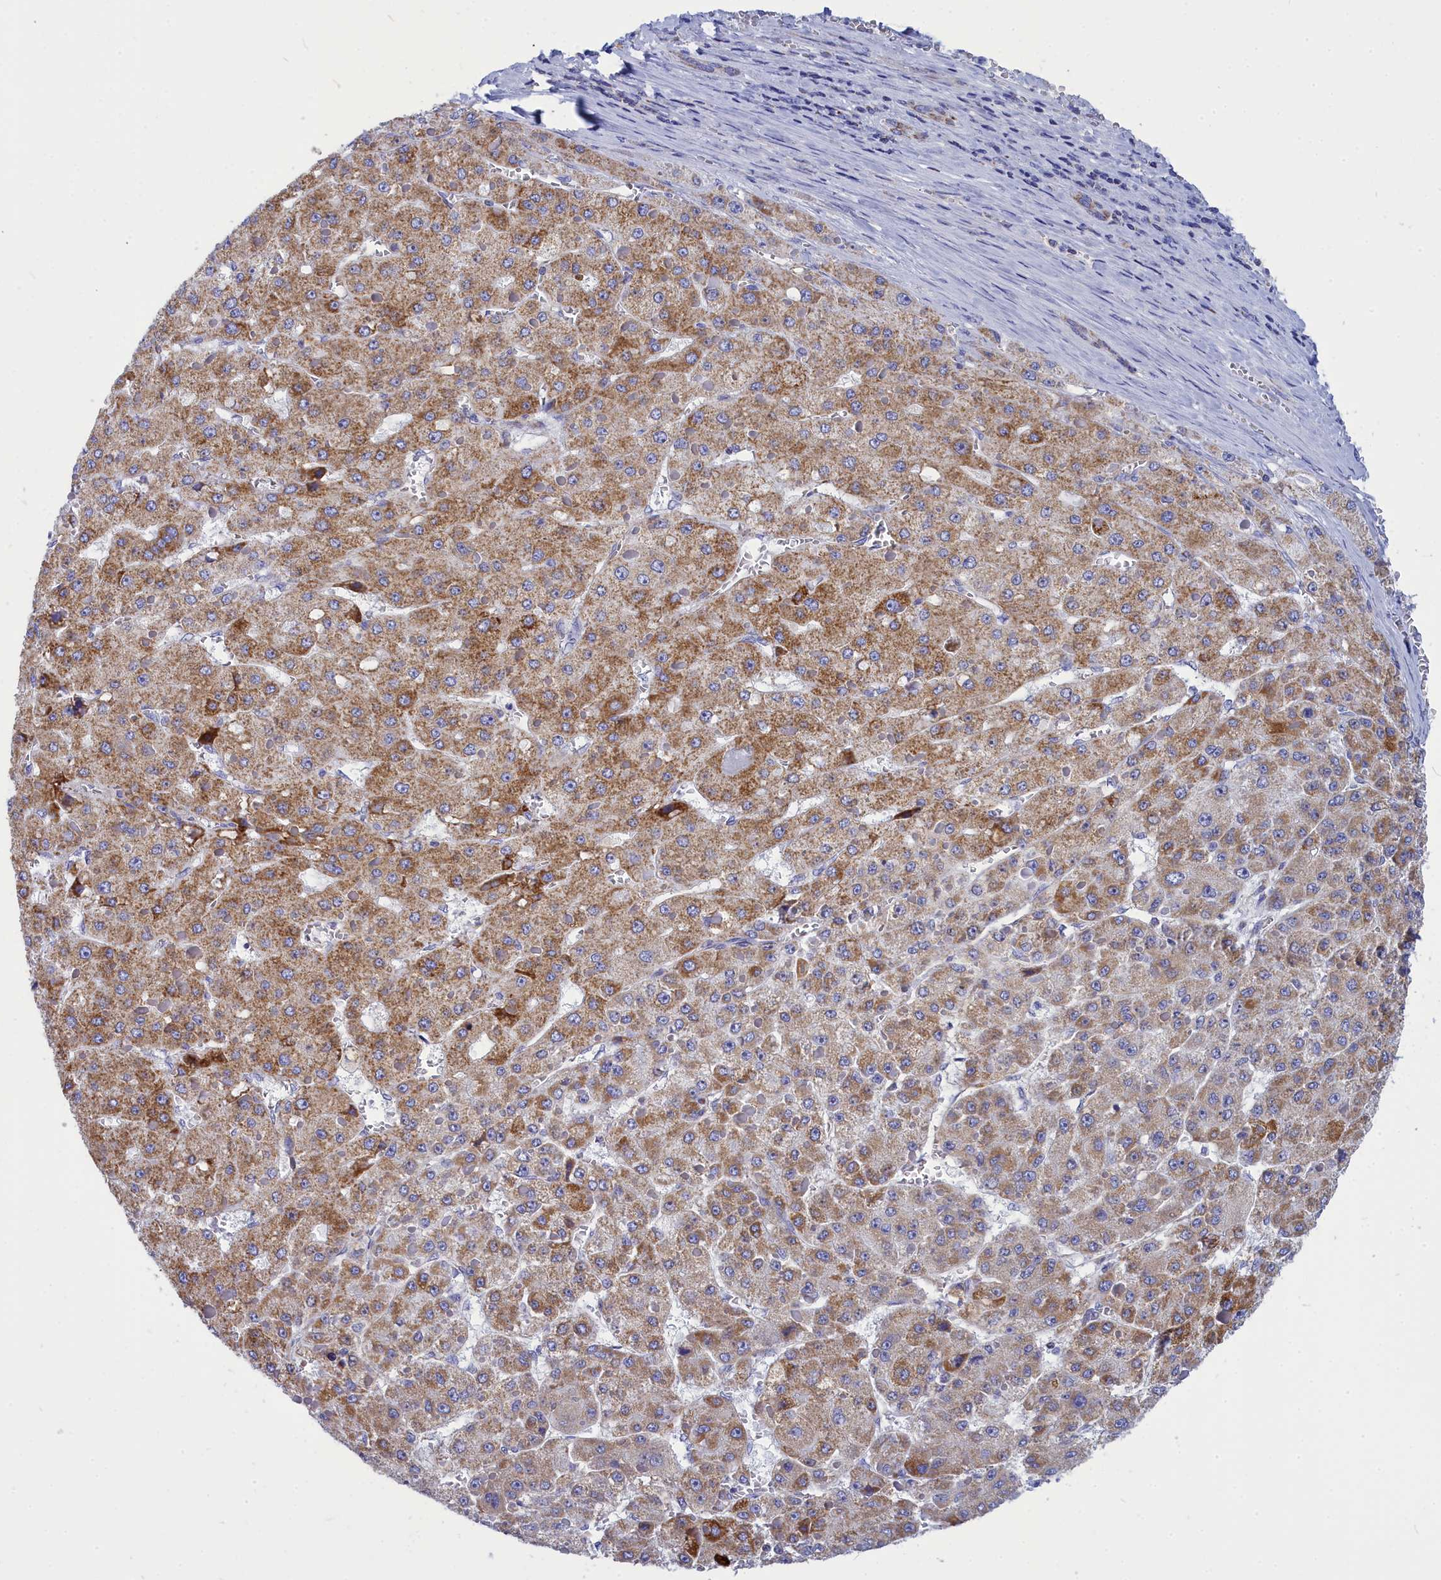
{"staining": {"intensity": "moderate", "quantity": ">75%", "location": "cytoplasmic/membranous"}, "tissue": "liver cancer", "cell_type": "Tumor cells", "image_type": "cancer", "snomed": [{"axis": "morphology", "description": "Carcinoma, Hepatocellular, NOS"}, {"axis": "topography", "description": "Liver"}], "caption": "Liver cancer (hepatocellular carcinoma) stained for a protein shows moderate cytoplasmic/membranous positivity in tumor cells.", "gene": "CCRL2", "patient": {"sex": "female", "age": 73}}